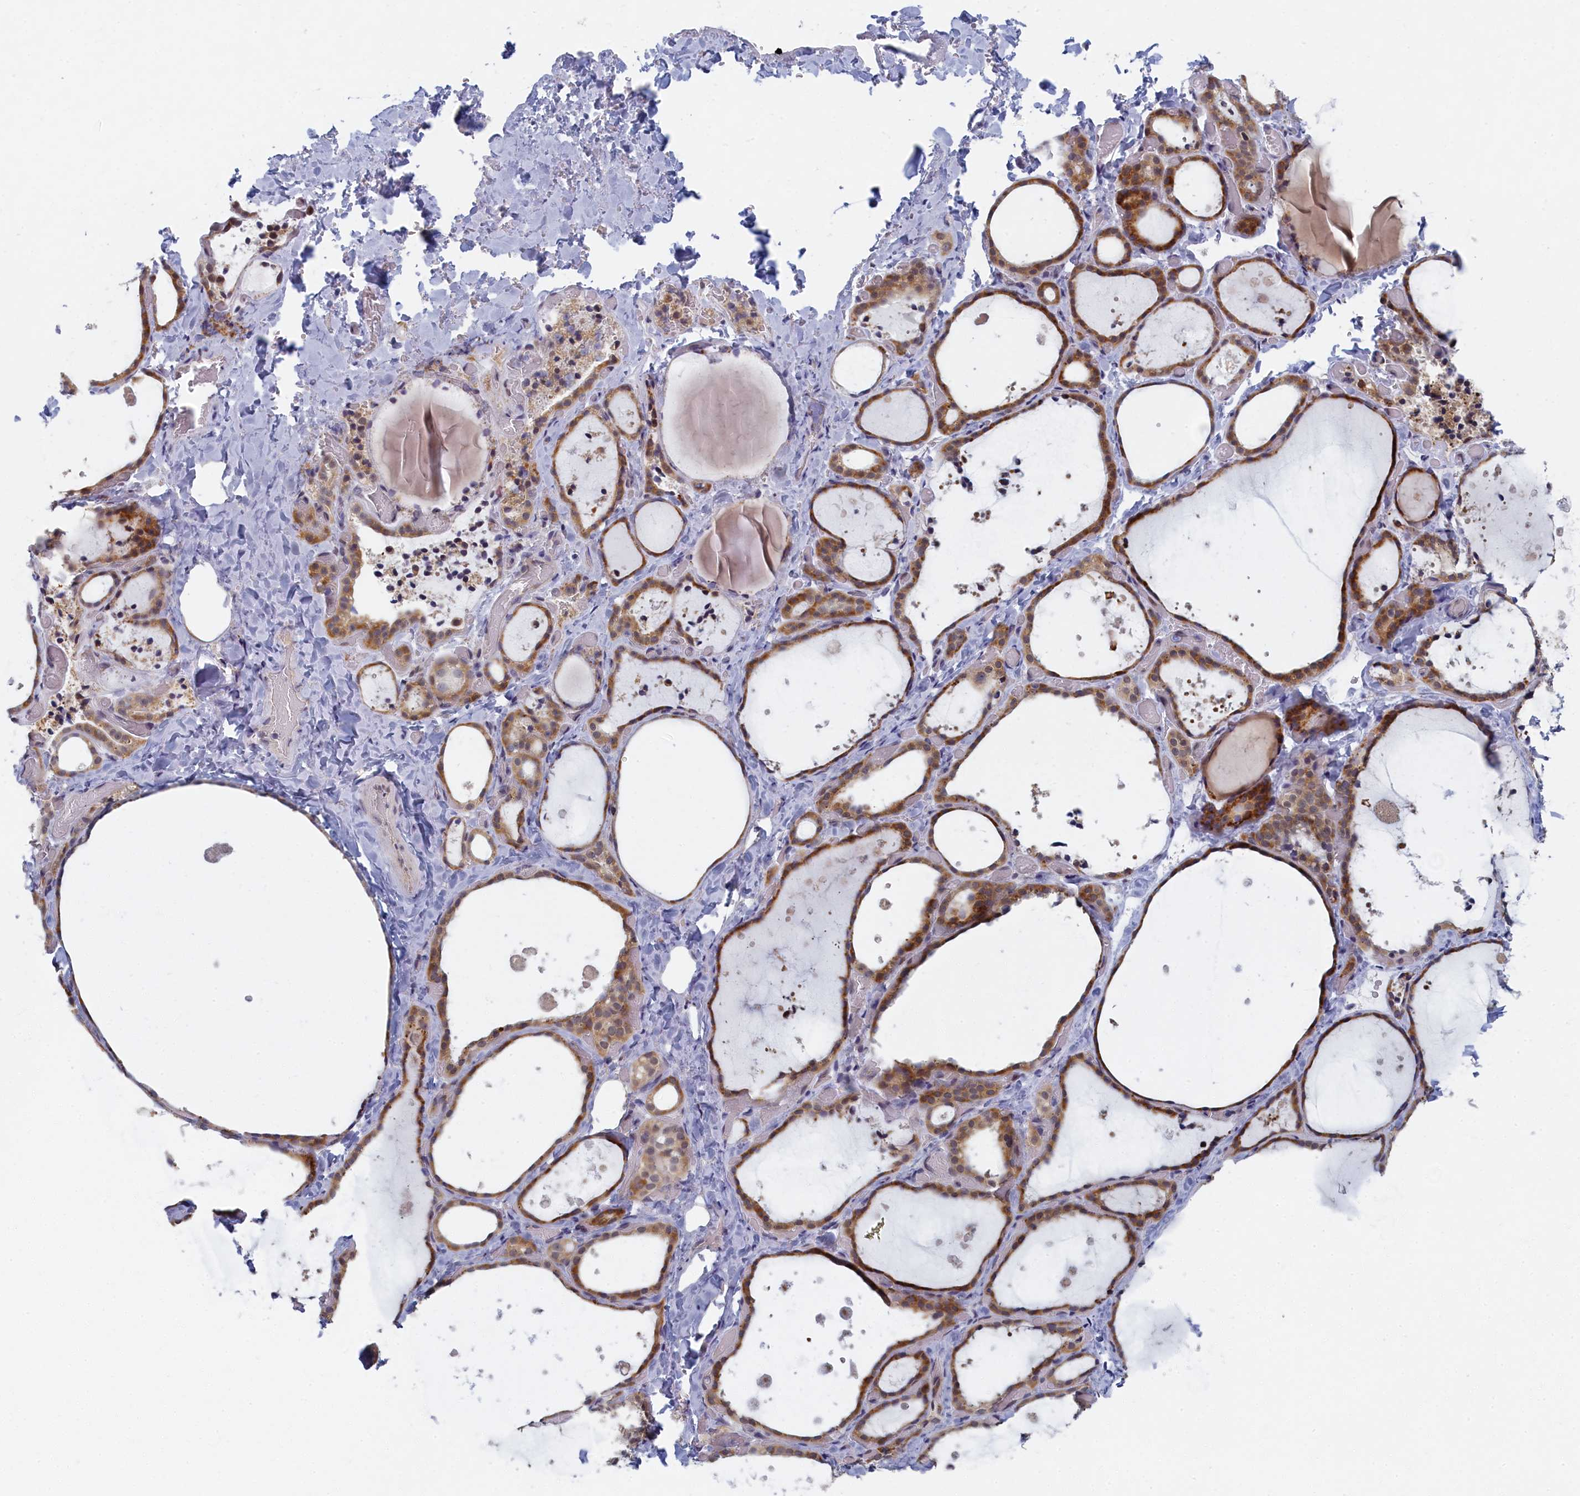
{"staining": {"intensity": "moderate", "quantity": ">75%", "location": "cytoplasmic/membranous"}, "tissue": "thyroid gland", "cell_type": "Glandular cells", "image_type": "normal", "snomed": [{"axis": "morphology", "description": "Normal tissue, NOS"}, {"axis": "topography", "description": "Thyroid gland"}], "caption": "A histopathology image of thyroid gland stained for a protein shows moderate cytoplasmic/membranous brown staining in glandular cells. (DAB IHC, brown staining for protein, blue staining for nuclei).", "gene": "DNAJC17", "patient": {"sex": "female", "age": 44}}